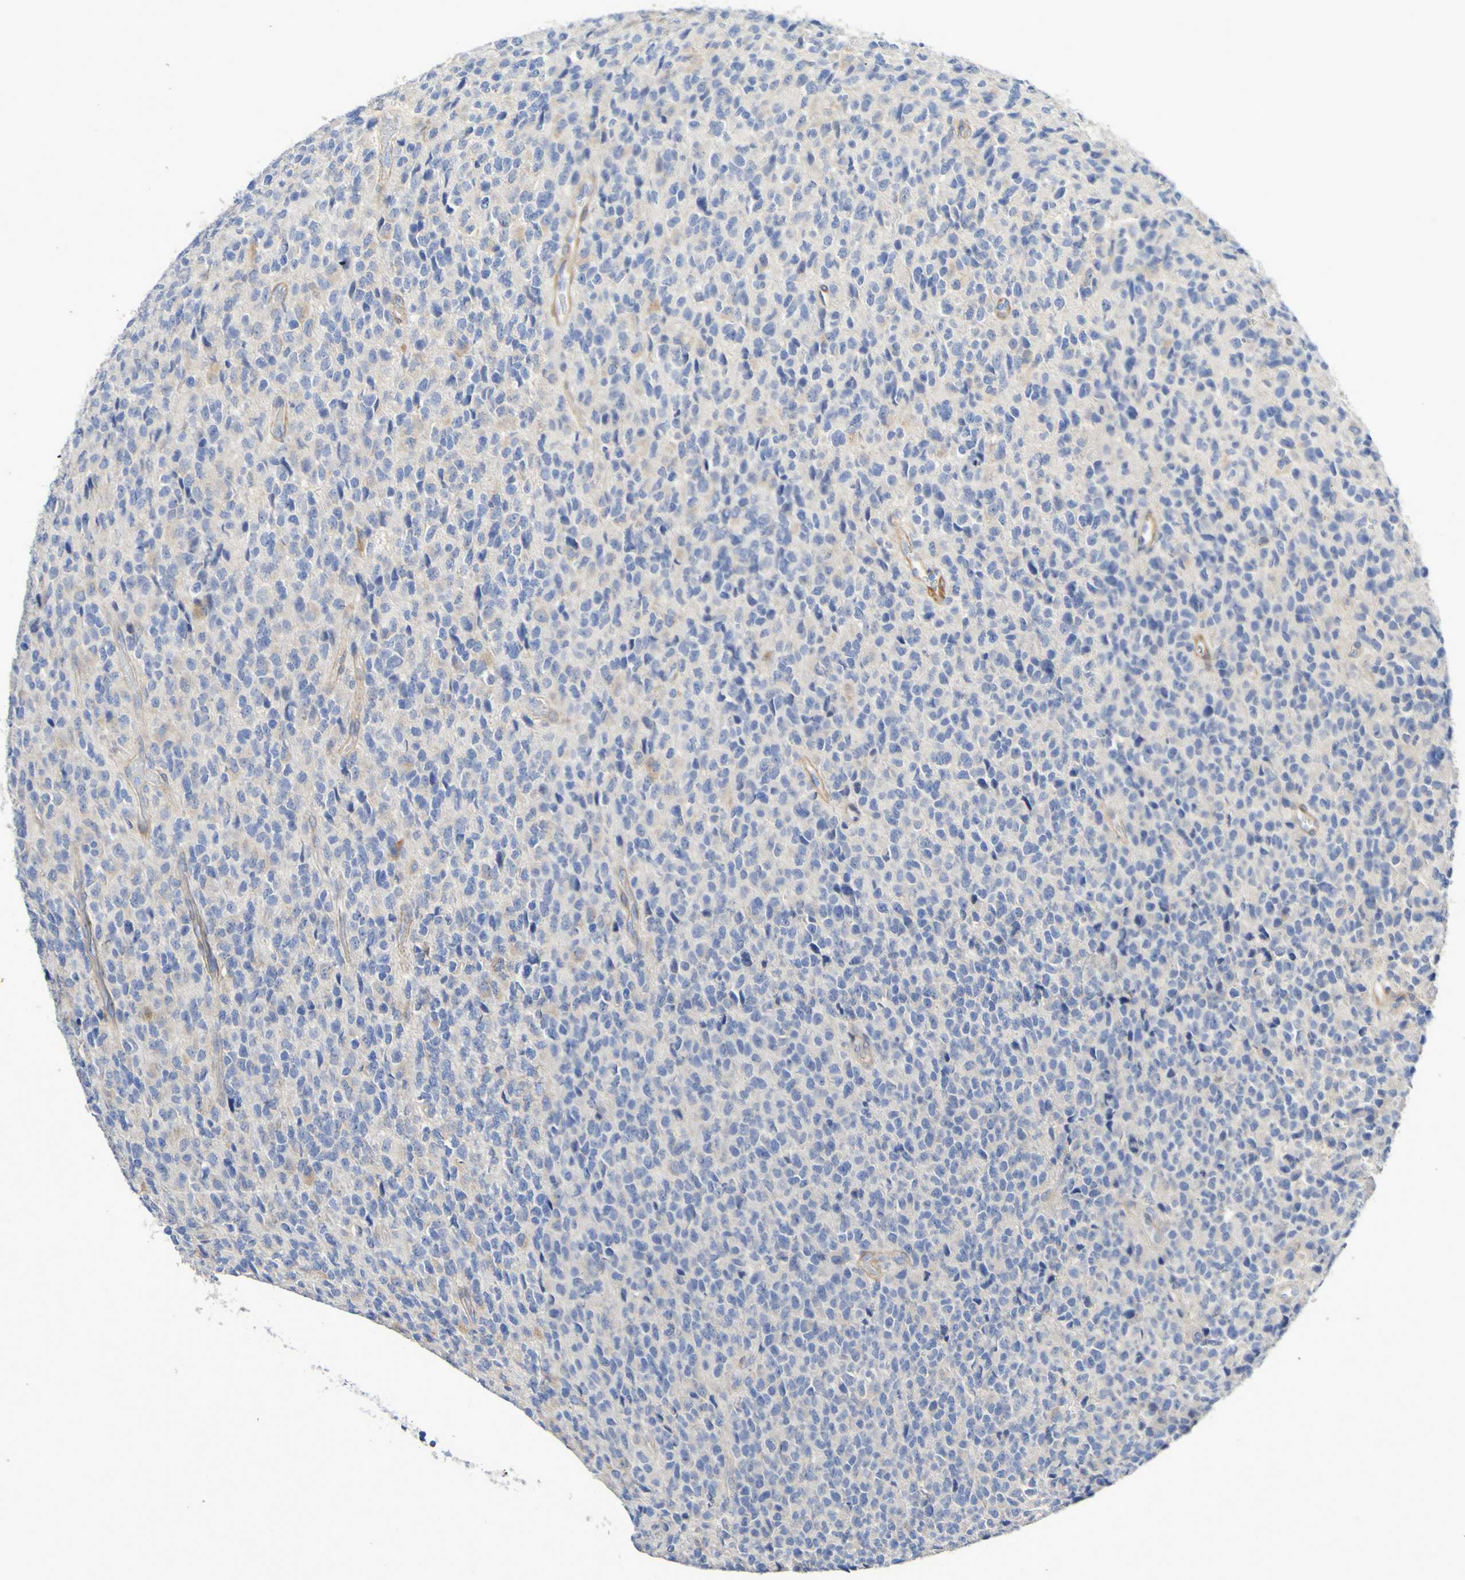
{"staining": {"intensity": "negative", "quantity": "none", "location": "none"}, "tissue": "glioma", "cell_type": "Tumor cells", "image_type": "cancer", "snomed": [{"axis": "morphology", "description": "Glioma, malignant, High grade"}, {"axis": "topography", "description": "pancreas cauda"}], "caption": "IHC image of human malignant high-grade glioma stained for a protein (brown), which shows no positivity in tumor cells. The staining is performed using DAB brown chromogen with nuclei counter-stained in using hematoxylin.", "gene": "LPP", "patient": {"sex": "male", "age": 60}}